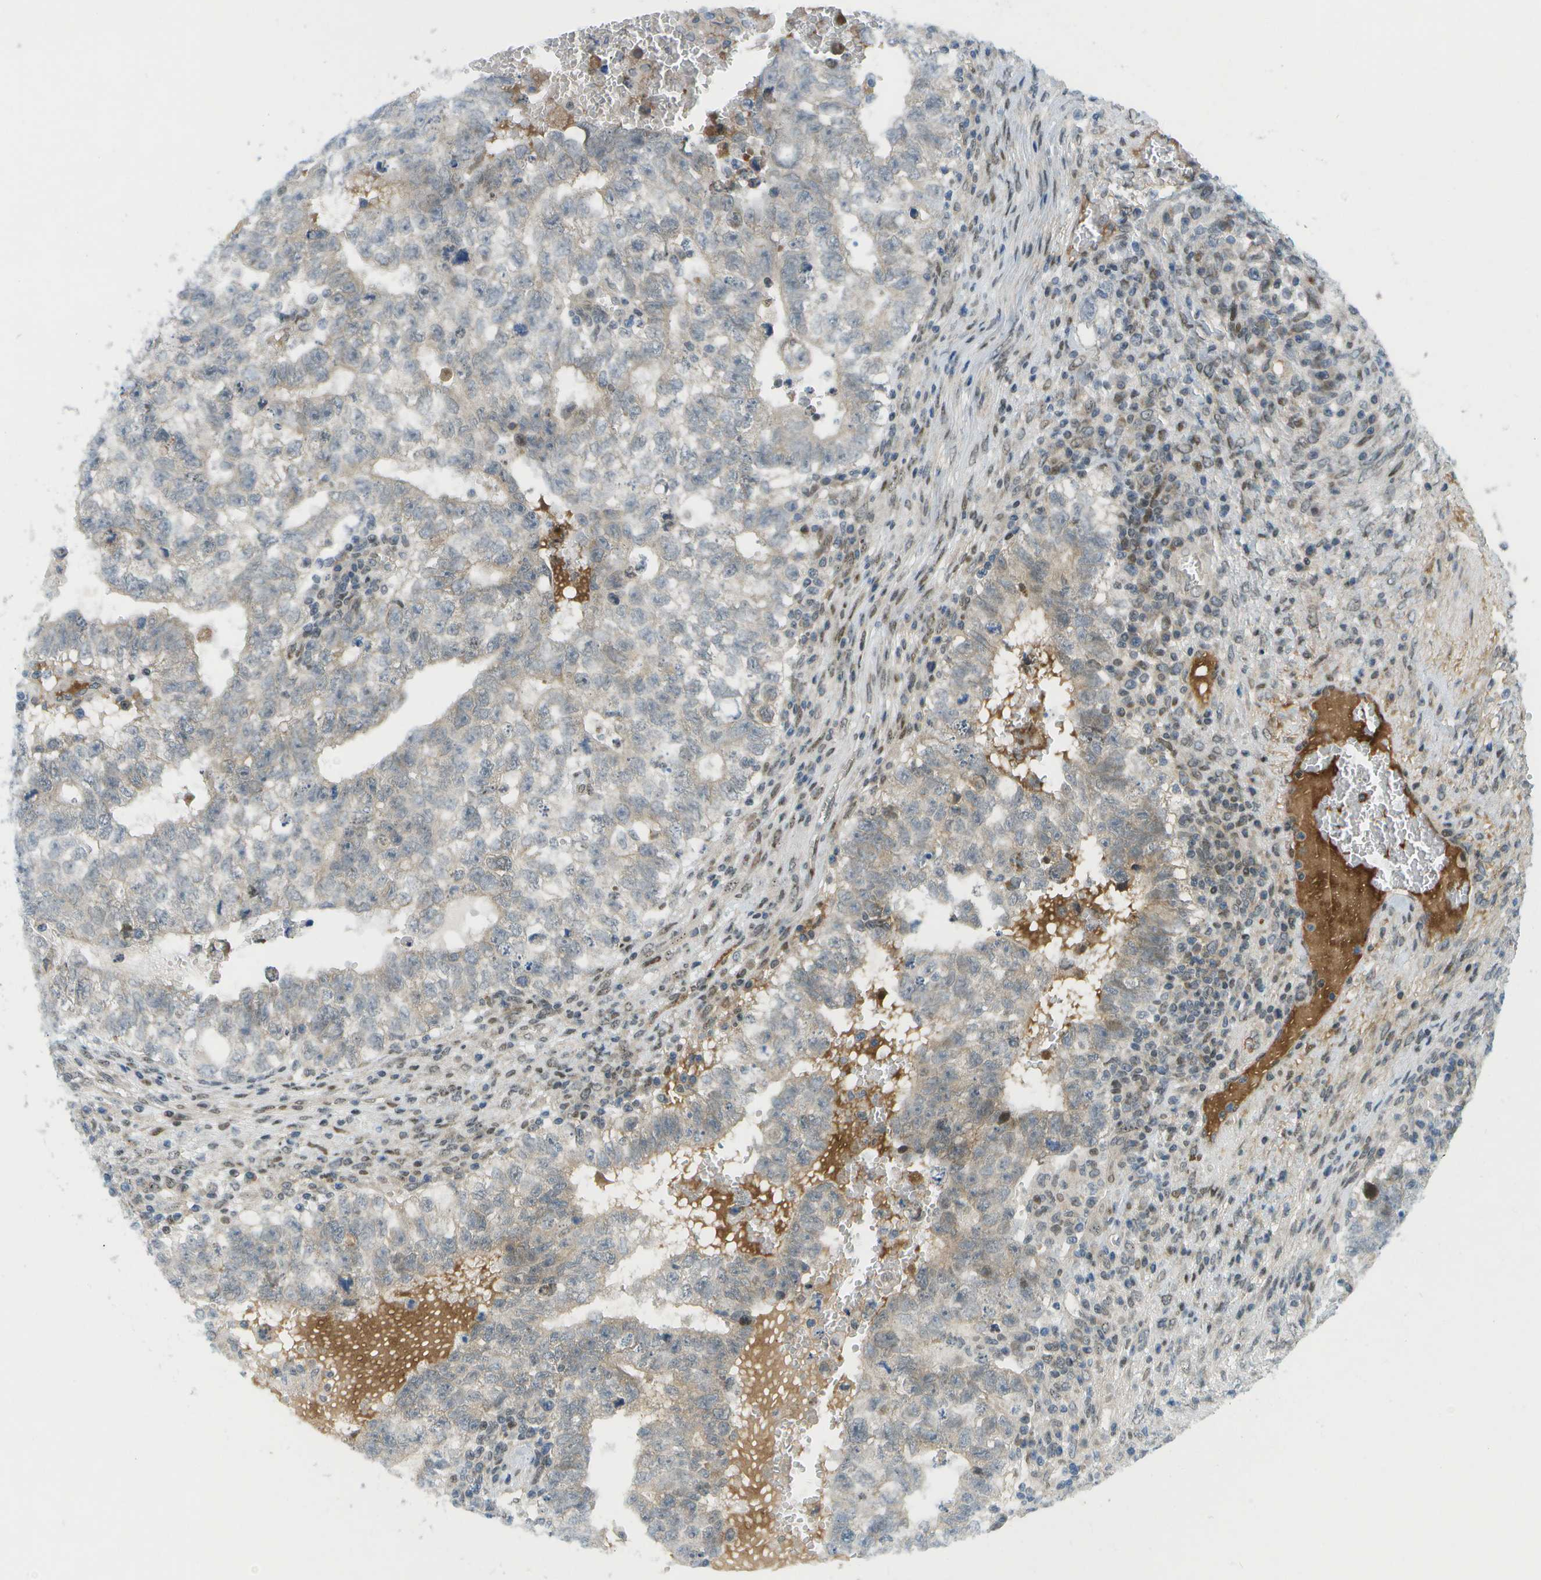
{"staining": {"intensity": "weak", "quantity": "<25%", "location": "cytoplasmic/membranous"}, "tissue": "testis cancer", "cell_type": "Tumor cells", "image_type": "cancer", "snomed": [{"axis": "morphology", "description": "Seminoma, NOS"}, {"axis": "morphology", "description": "Carcinoma, Embryonal, NOS"}, {"axis": "topography", "description": "Testis"}], "caption": "An immunohistochemistry (IHC) photomicrograph of seminoma (testis) is shown. There is no staining in tumor cells of seminoma (testis).", "gene": "CACNB4", "patient": {"sex": "male", "age": 38}}